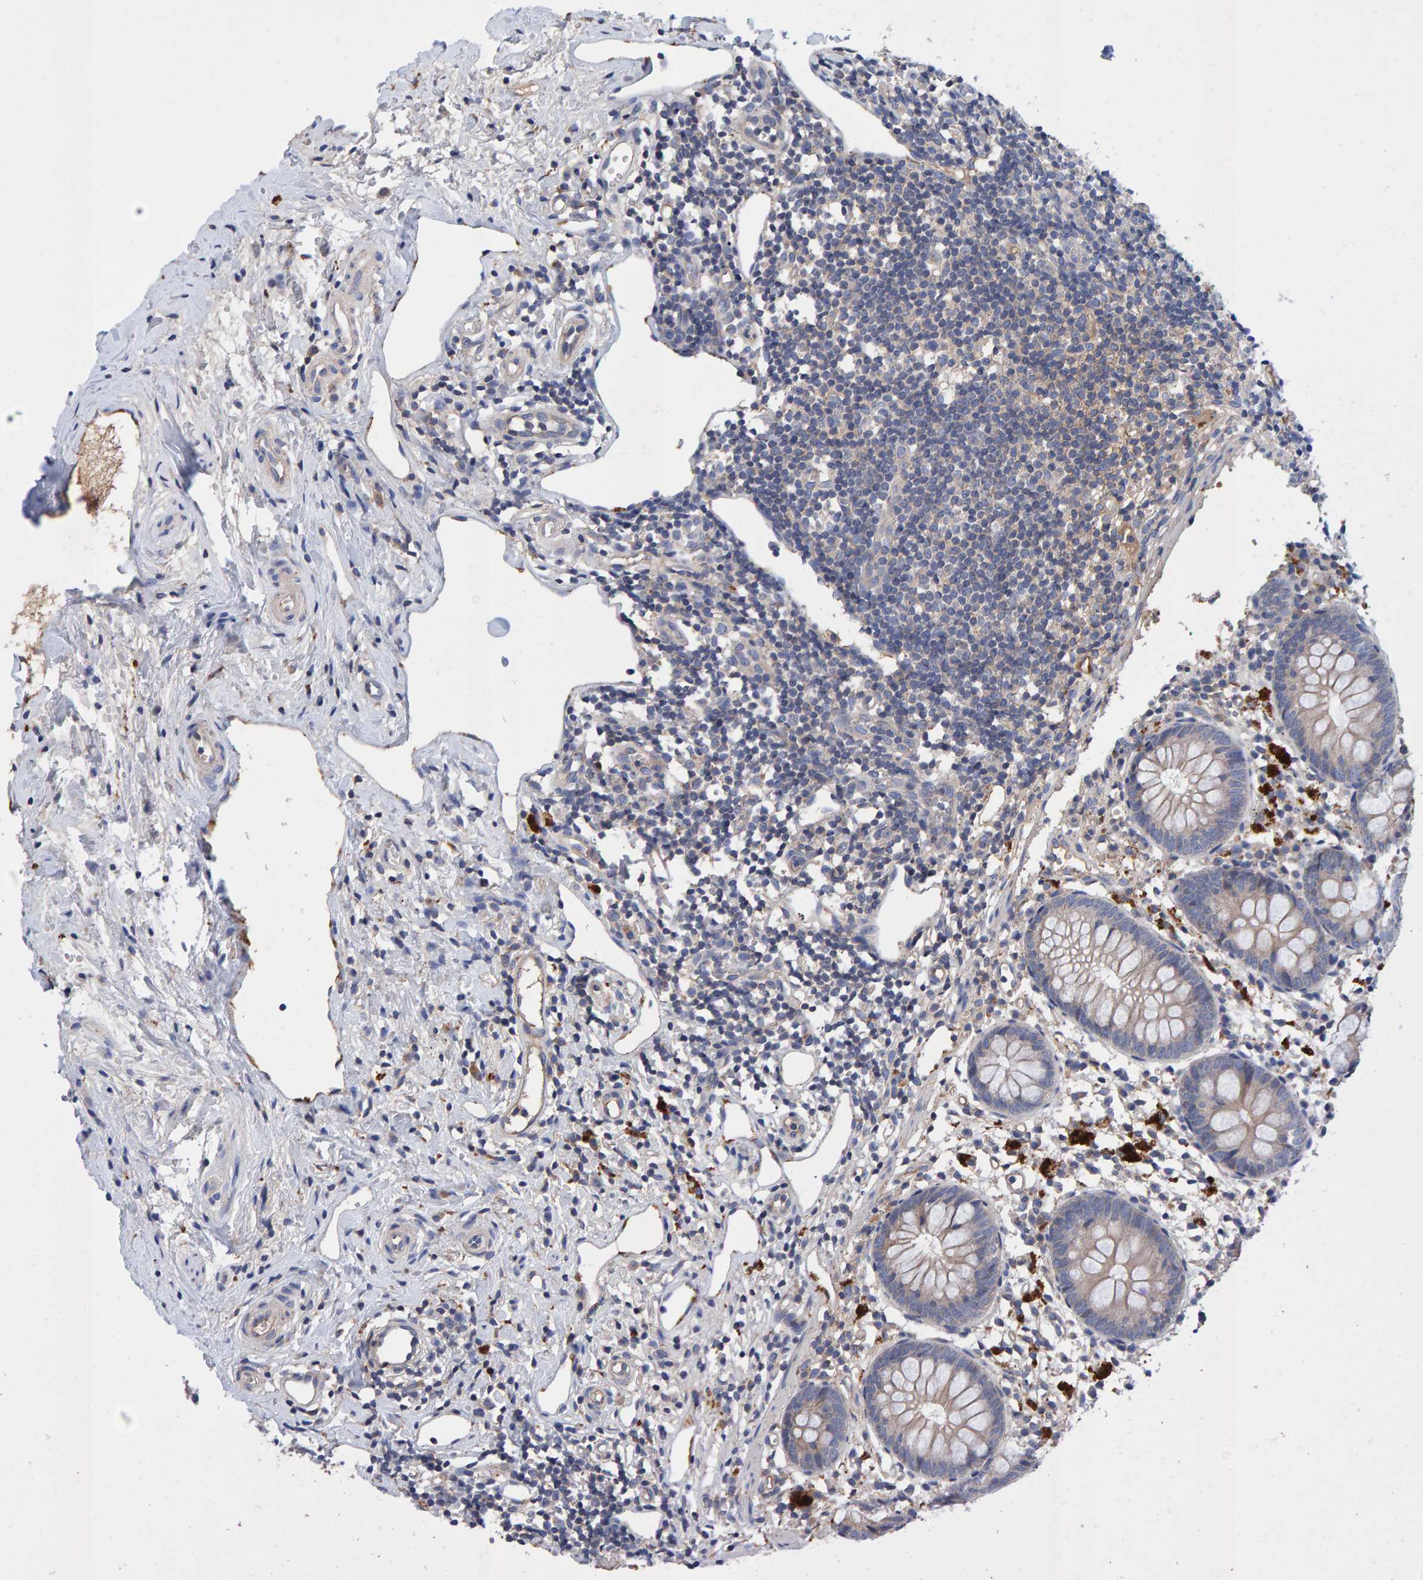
{"staining": {"intensity": "weak", "quantity": ">75%", "location": "cytoplasmic/membranous"}, "tissue": "appendix", "cell_type": "Glandular cells", "image_type": "normal", "snomed": [{"axis": "morphology", "description": "Normal tissue, NOS"}, {"axis": "topography", "description": "Appendix"}], "caption": "This histopathology image displays immunohistochemistry (IHC) staining of unremarkable appendix, with low weak cytoplasmic/membranous positivity in about >75% of glandular cells.", "gene": "EFR3A", "patient": {"sex": "female", "age": 20}}